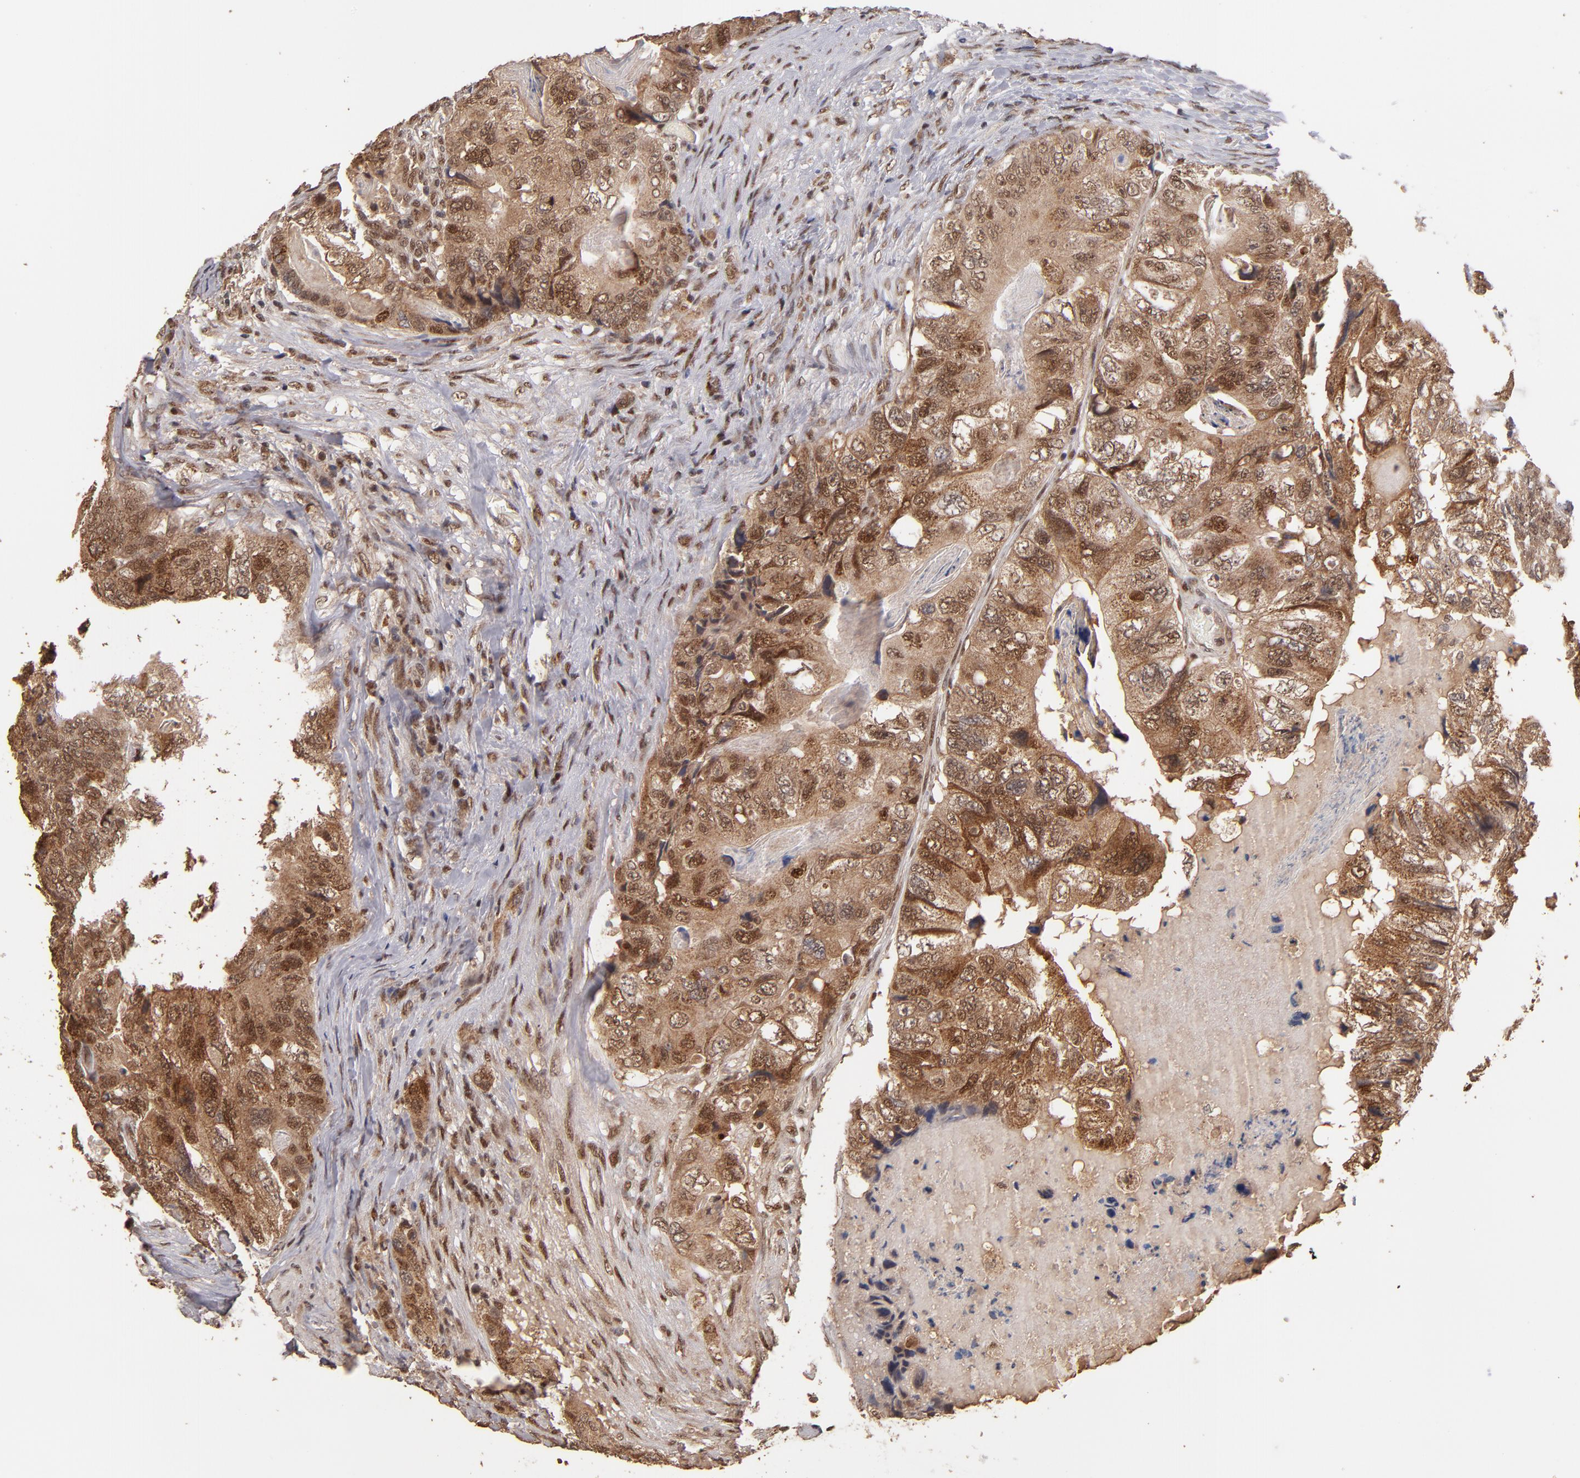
{"staining": {"intensity": "moderate", "quantity": ">75%", "location": "cytoplasmic/membranous,nuclear"}, "tissue": "colorectal cancer", "cell_type": "Tumor cells", "image_type": "cancer", "snomed": [{"axis": "morphology", "description": "Adenocarcinoma, NOS"}, {"axis": "topography", "description": "Rectum"}], "caption": "Human adenocarcinoma (colorectal) stained with a brown dye displays moderate cytoplasmic/membranous and nuclear positive staining in about >75% of tumor cells.", "gene": "EAPP", "patient": {"sex": "female", "age": 82}}